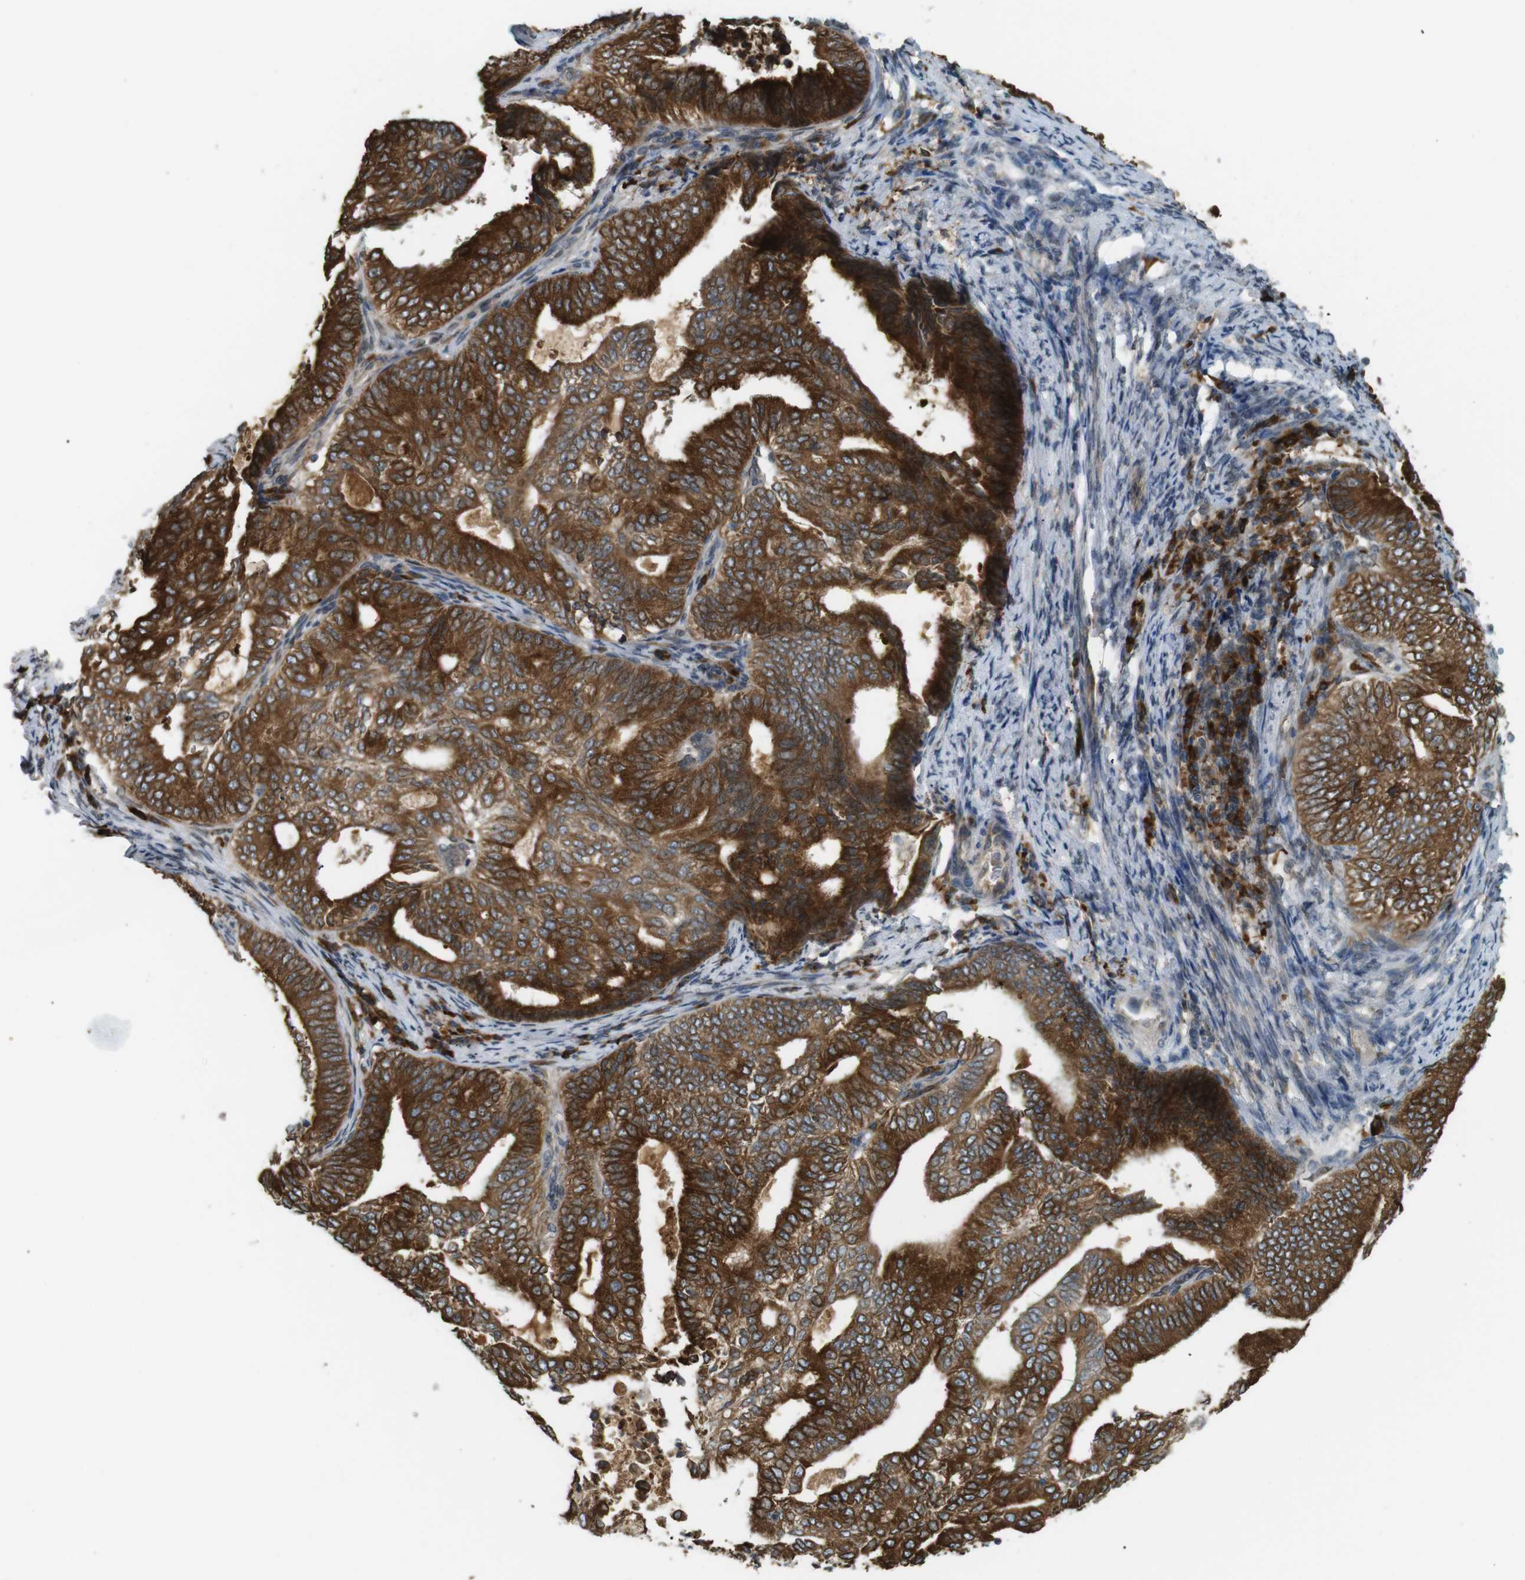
{"staining": {"intensity": "strong", "quantity": ">75%", "location": "cytoplasmic/membranous"}, "tissue": "endometrial cancer", "cell_type": "Tumor cells", "image_type": "cancer", "snomed": [{"axis": "morphology", "description": "Adenocarcinoma, NOS"}, {"axis": "topography", "description": "Endometrium"}], "caption": "Tumor cells show high levels of strong cytoplasmic/membranous staining in about >75% of cells in human endometrial adenocarcinoma.", "gene": "TMED4", "patient": {"sex": "female", "age": 58}}